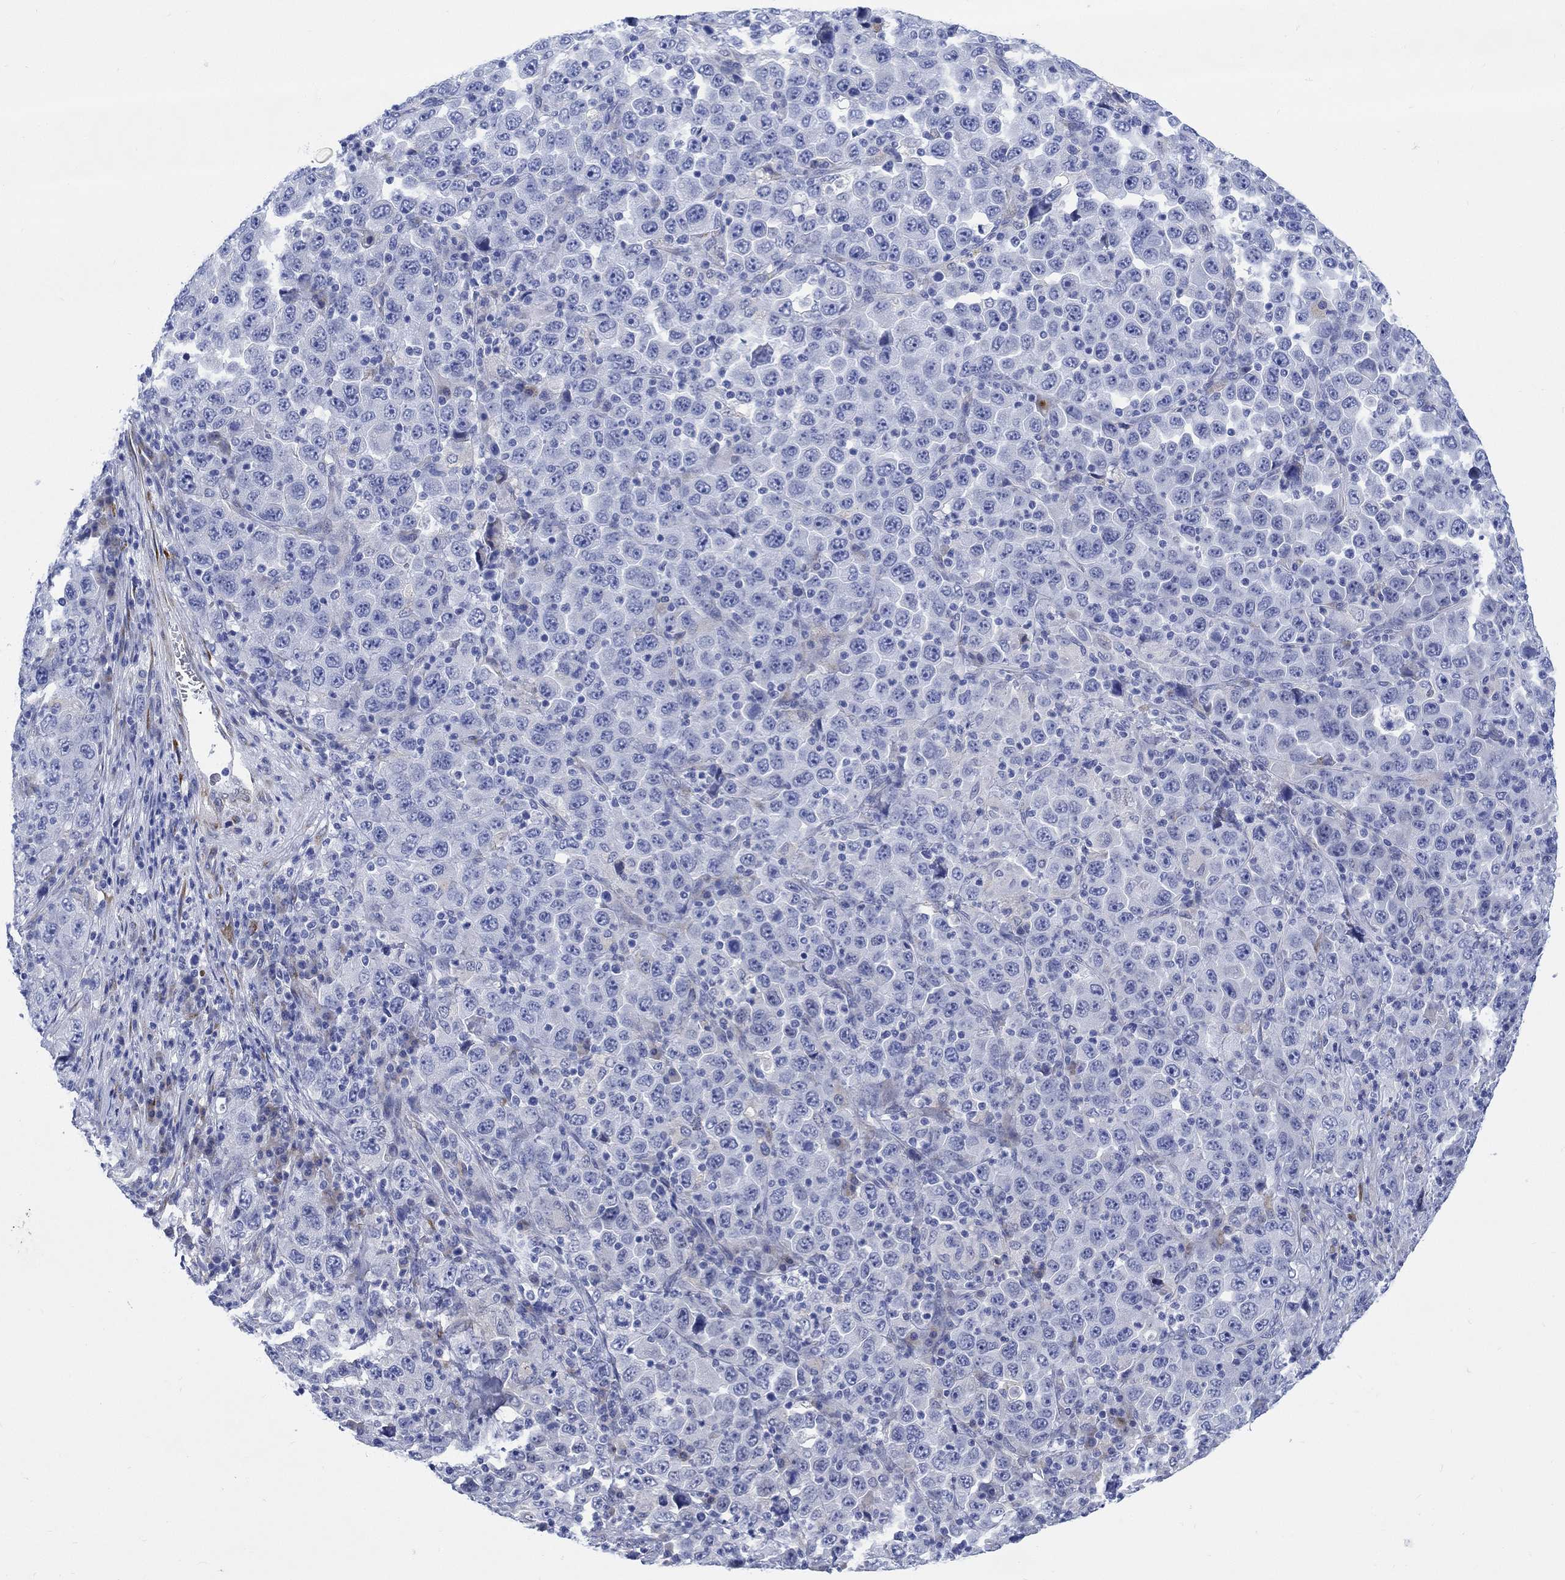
{"staining": {"intensity": "negative", "quantity": "none", "location": "none"}, "tissue": "stomach cancer", "cell_type": "Tumor cells", "image_type": "cancer", "snomed": [{"axis": "morphology", "description": "Normal tissue, NOS"}, {"axis": "morphology", "description": "Adenocarcinoma, NOS"}, {"axis": "topography", "description": "Stomach, upper"}, {"axis": "topography", "description": "Stomach"}], "caption": "This is an immunohistochemistry histopathology image of stomach cancer. There is no positivity in tumor cells.", "gene": "MYL1", "patient": {"sex": "male", "age": 59}}